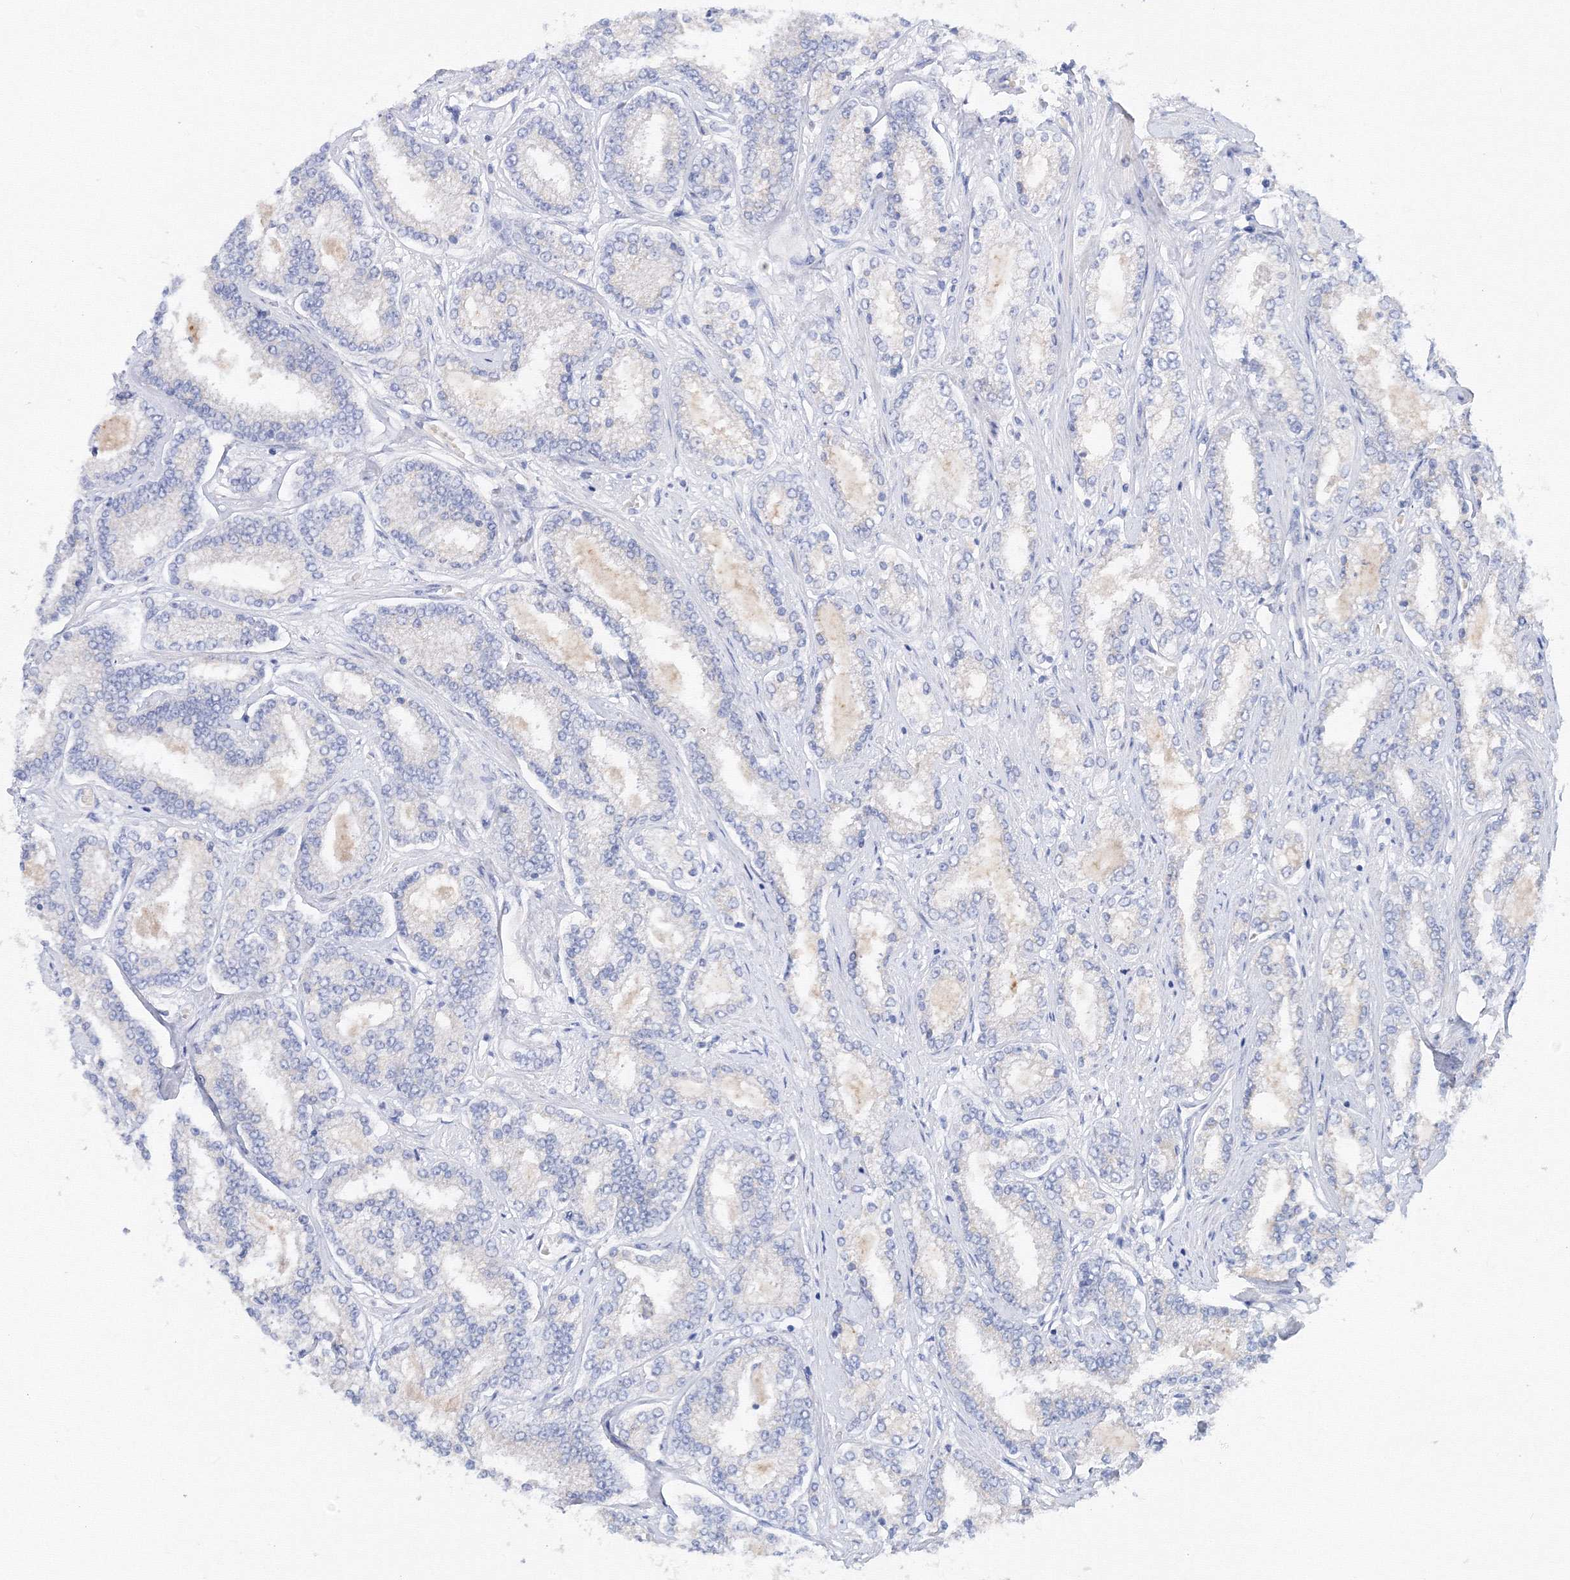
{"staining": {"intensity": "negative", "quantity": "none", "location": "none"}, "tissue": "prostate cancer", "cell_type": "Tumor cells", "image_type": "cancer", "snomed": [{"axis": "morphology", "description": "Normal tissue, NOS"}, {"axis": "morphology", "description": "Adenocarcinoma, High grade"}, {"axis": "topography", "description": "Prostate"}], "caption": "An image of human prostate cancer (adenocarcinoma (high-grade)) is negative for staining in tumor cells.", "gene": "TAMM41", "patient": {"sex": "male", "age": 83}}